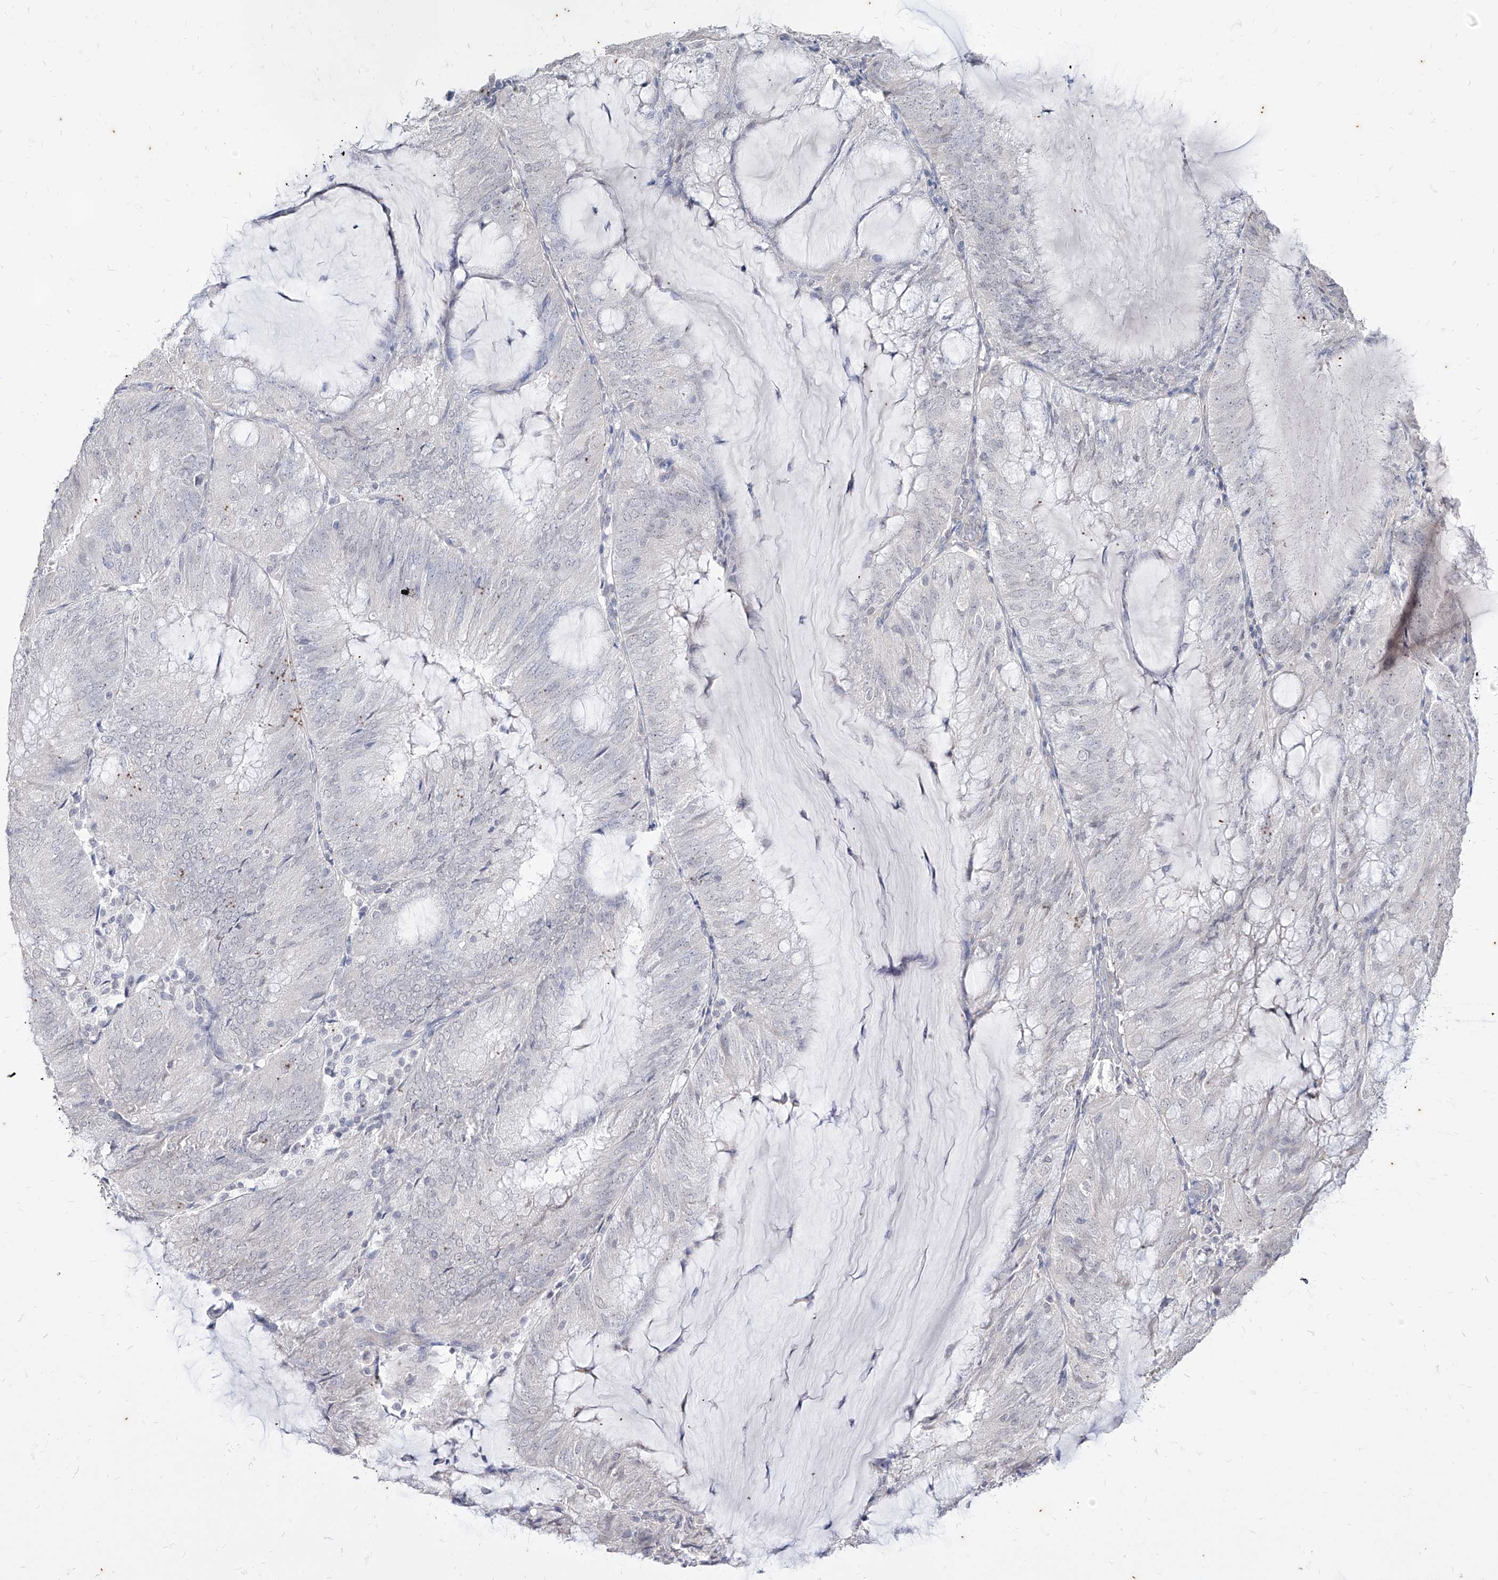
{"staining": {"intensity": "negative", "quantity": "none", "location": "none"}, "tissue": "endometrial cancer", "cell_type": "Tumor cells", "image_type": "cancer", "snomed": [{"axis": "morphology", "description": "Adenocarcinoma, NOS"}, {"axis": "topography", "description": "Endometrium"}], "caption": "The IHC image has no significant positivity in tumor cells of adenocarcinoma (endometrial) tissue.", "gene": "PHF20L1", "patient": {"sex": "female", "age": 81}}